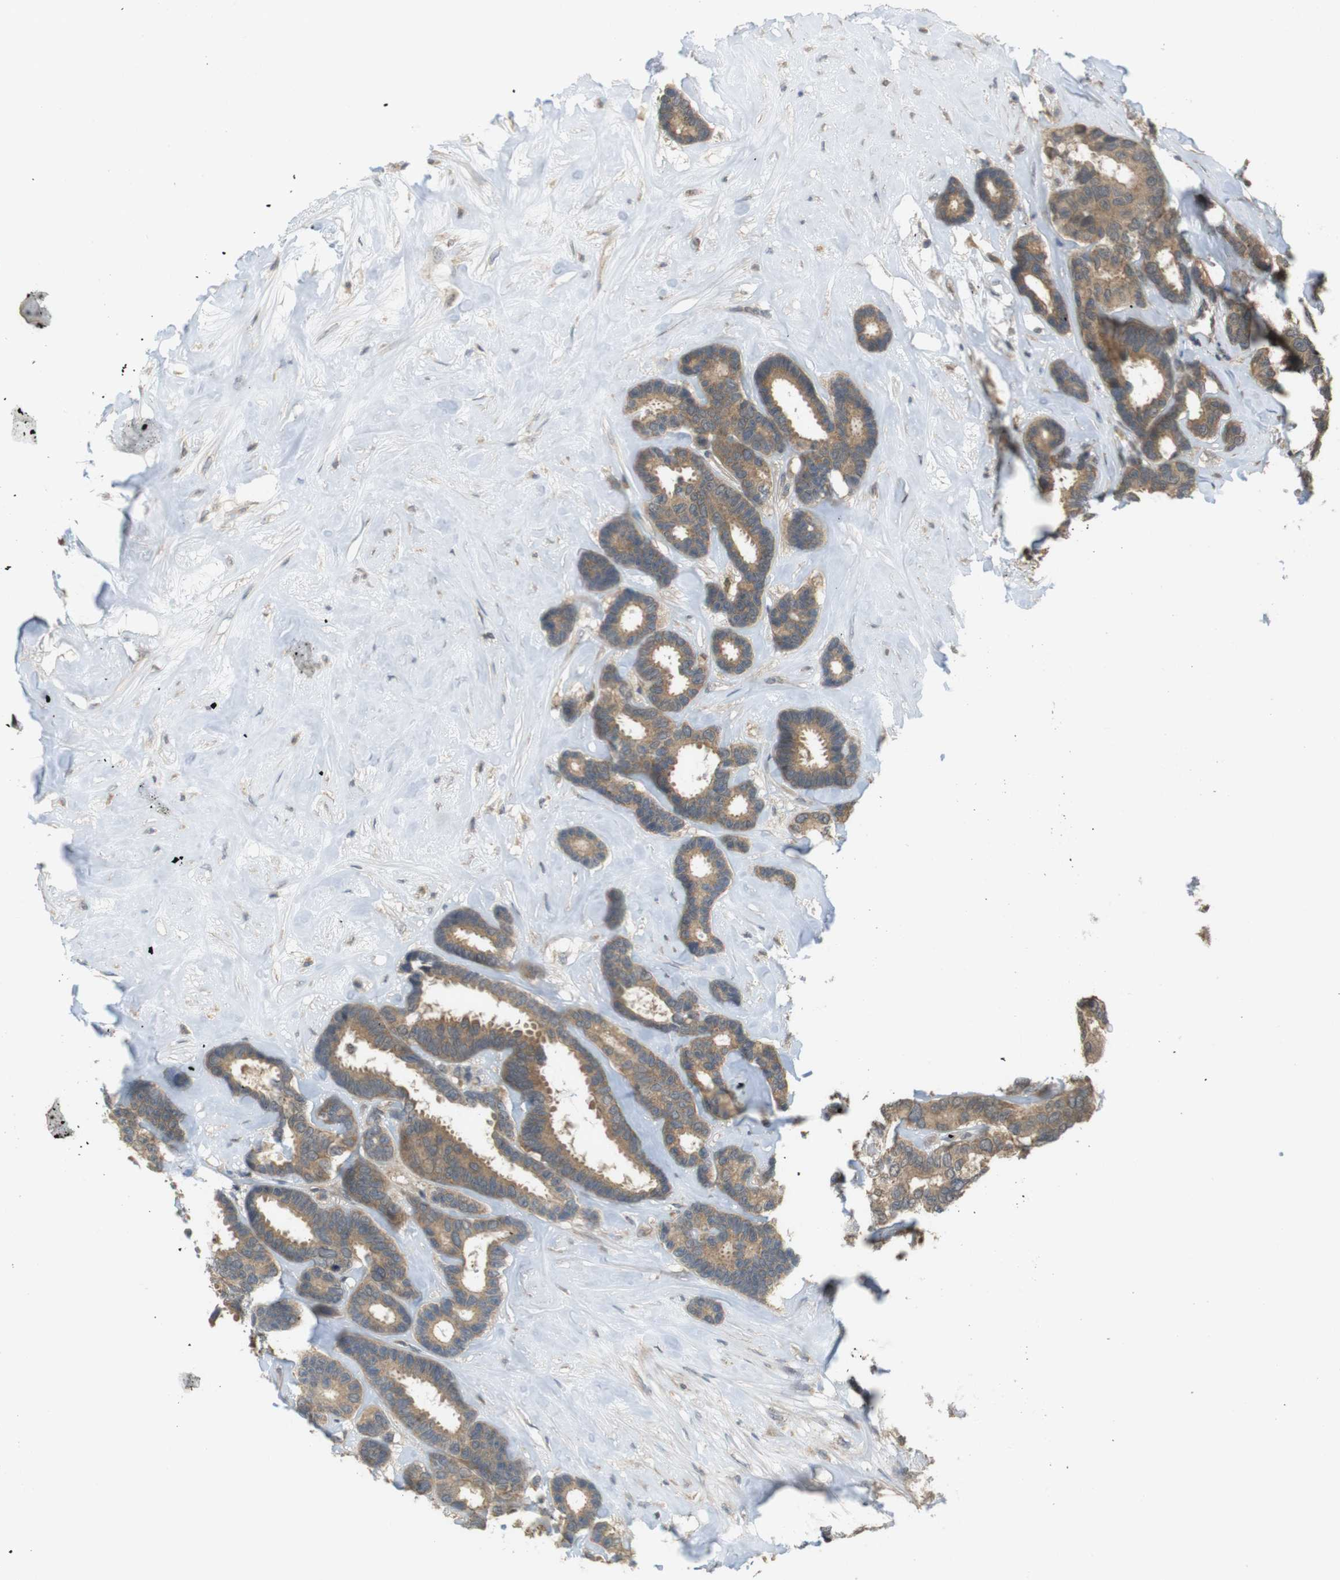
{"staining": {"intensity": "moderate", "quantity": ">75%", "location": "cytoplasmic/membranous"}, "tissue": "breast cancer", "cell_type": "Tumor cells", "image_type": "cancer", "snomed": [{"axis": "morphology", "description": "Duct carcinoma"}, {"axis": "topography", "description": "Breast"}], "caption": "The immunohistochemical stain highlights moderate cytoplasmic/membranous expression in tumor cells of breast infiltrating ductal carcinoma tissue.", "gene": "RNF130", "patient": {"sex": "female", "age": 87}}